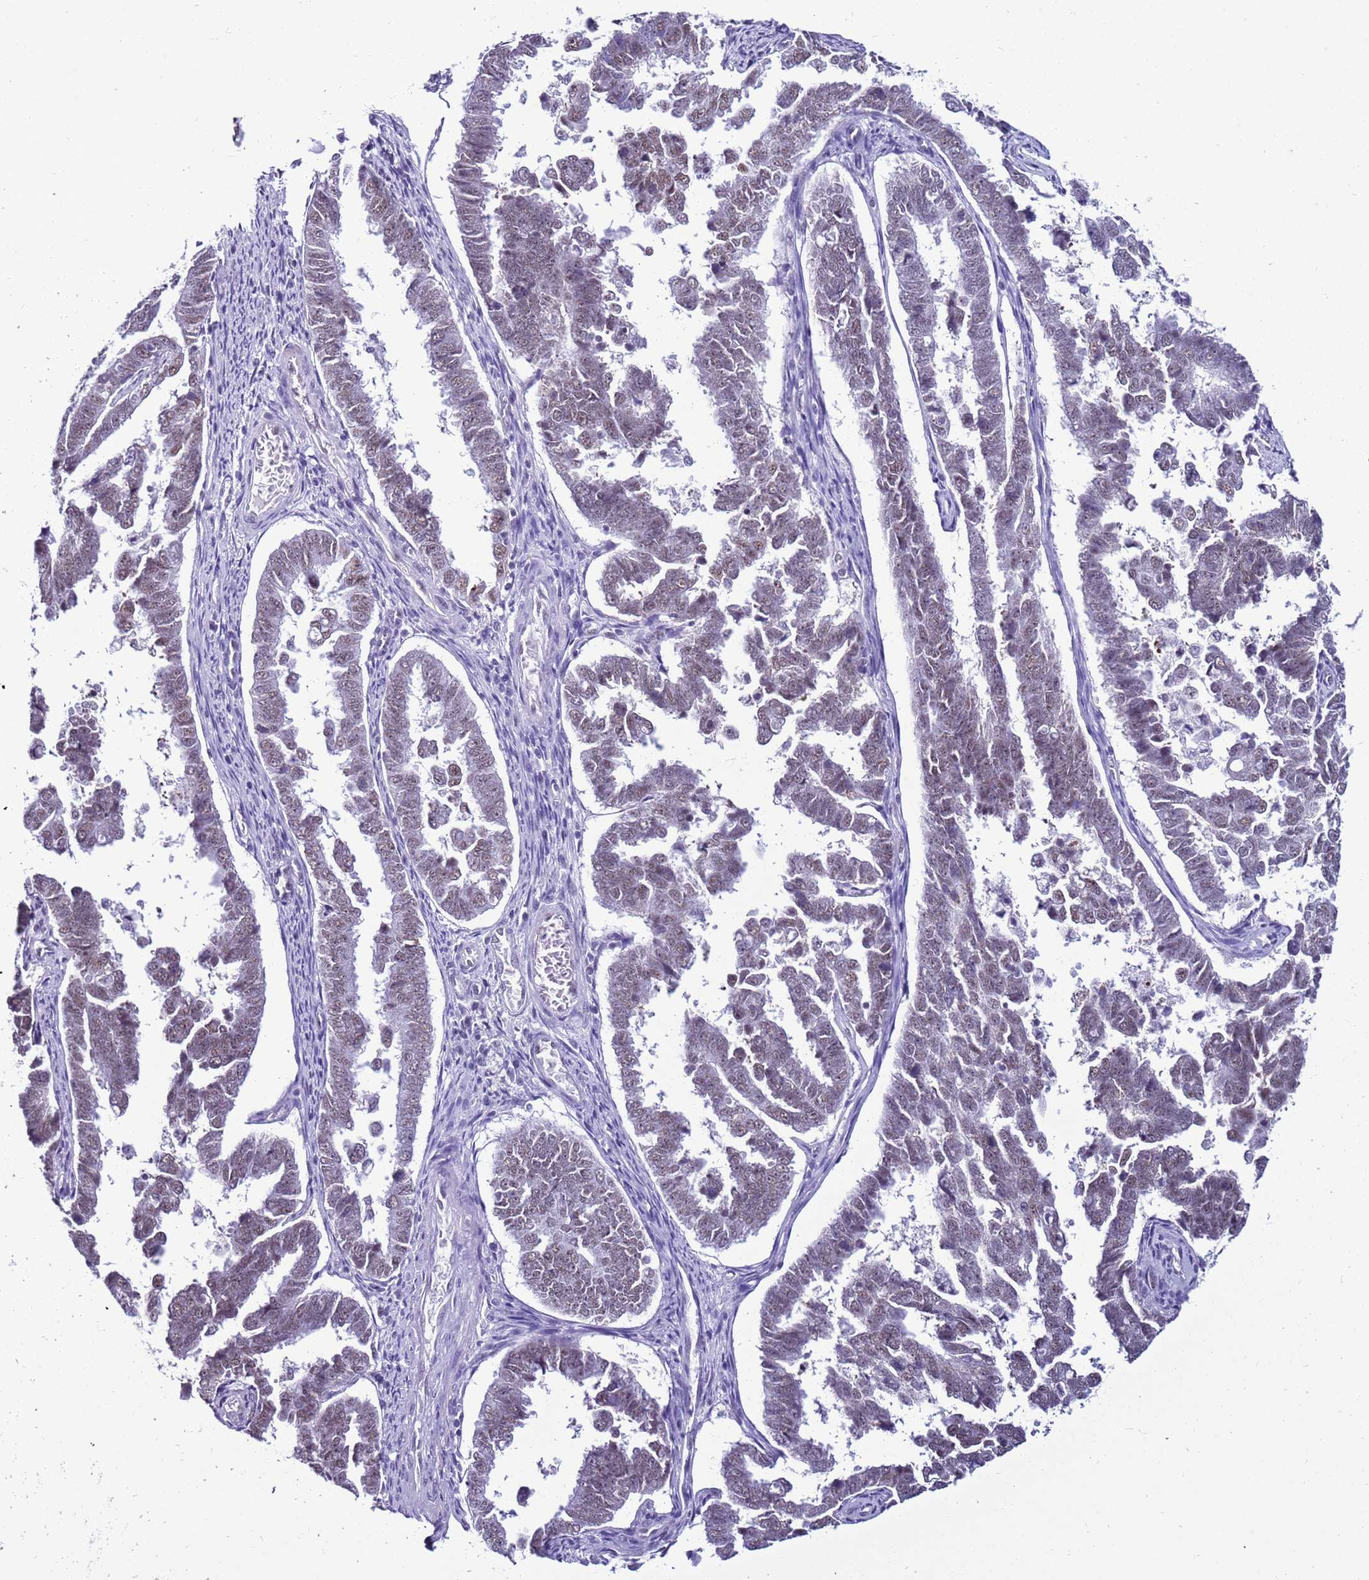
{"staining": {"intensity": "weak", "quantity": ">75%", "location": "nuclear"}, "tissue": "endometrial cancer", "cell_type": "Tumor cells", "image_type": "cancer", "snomed": [{"axis": "morphology", "description": "Adenocarcinoma, NOS"}, {"axis": "topography", "description": "Endometrium"}], "caption": "Immunohistochemical staining of endometrial adenocarcinoma demonstrates weak nuclear protein positivity in about >75% of tumor cells.", "gene": "DHX15", "patient": {"sex": "female", "age": 75}}